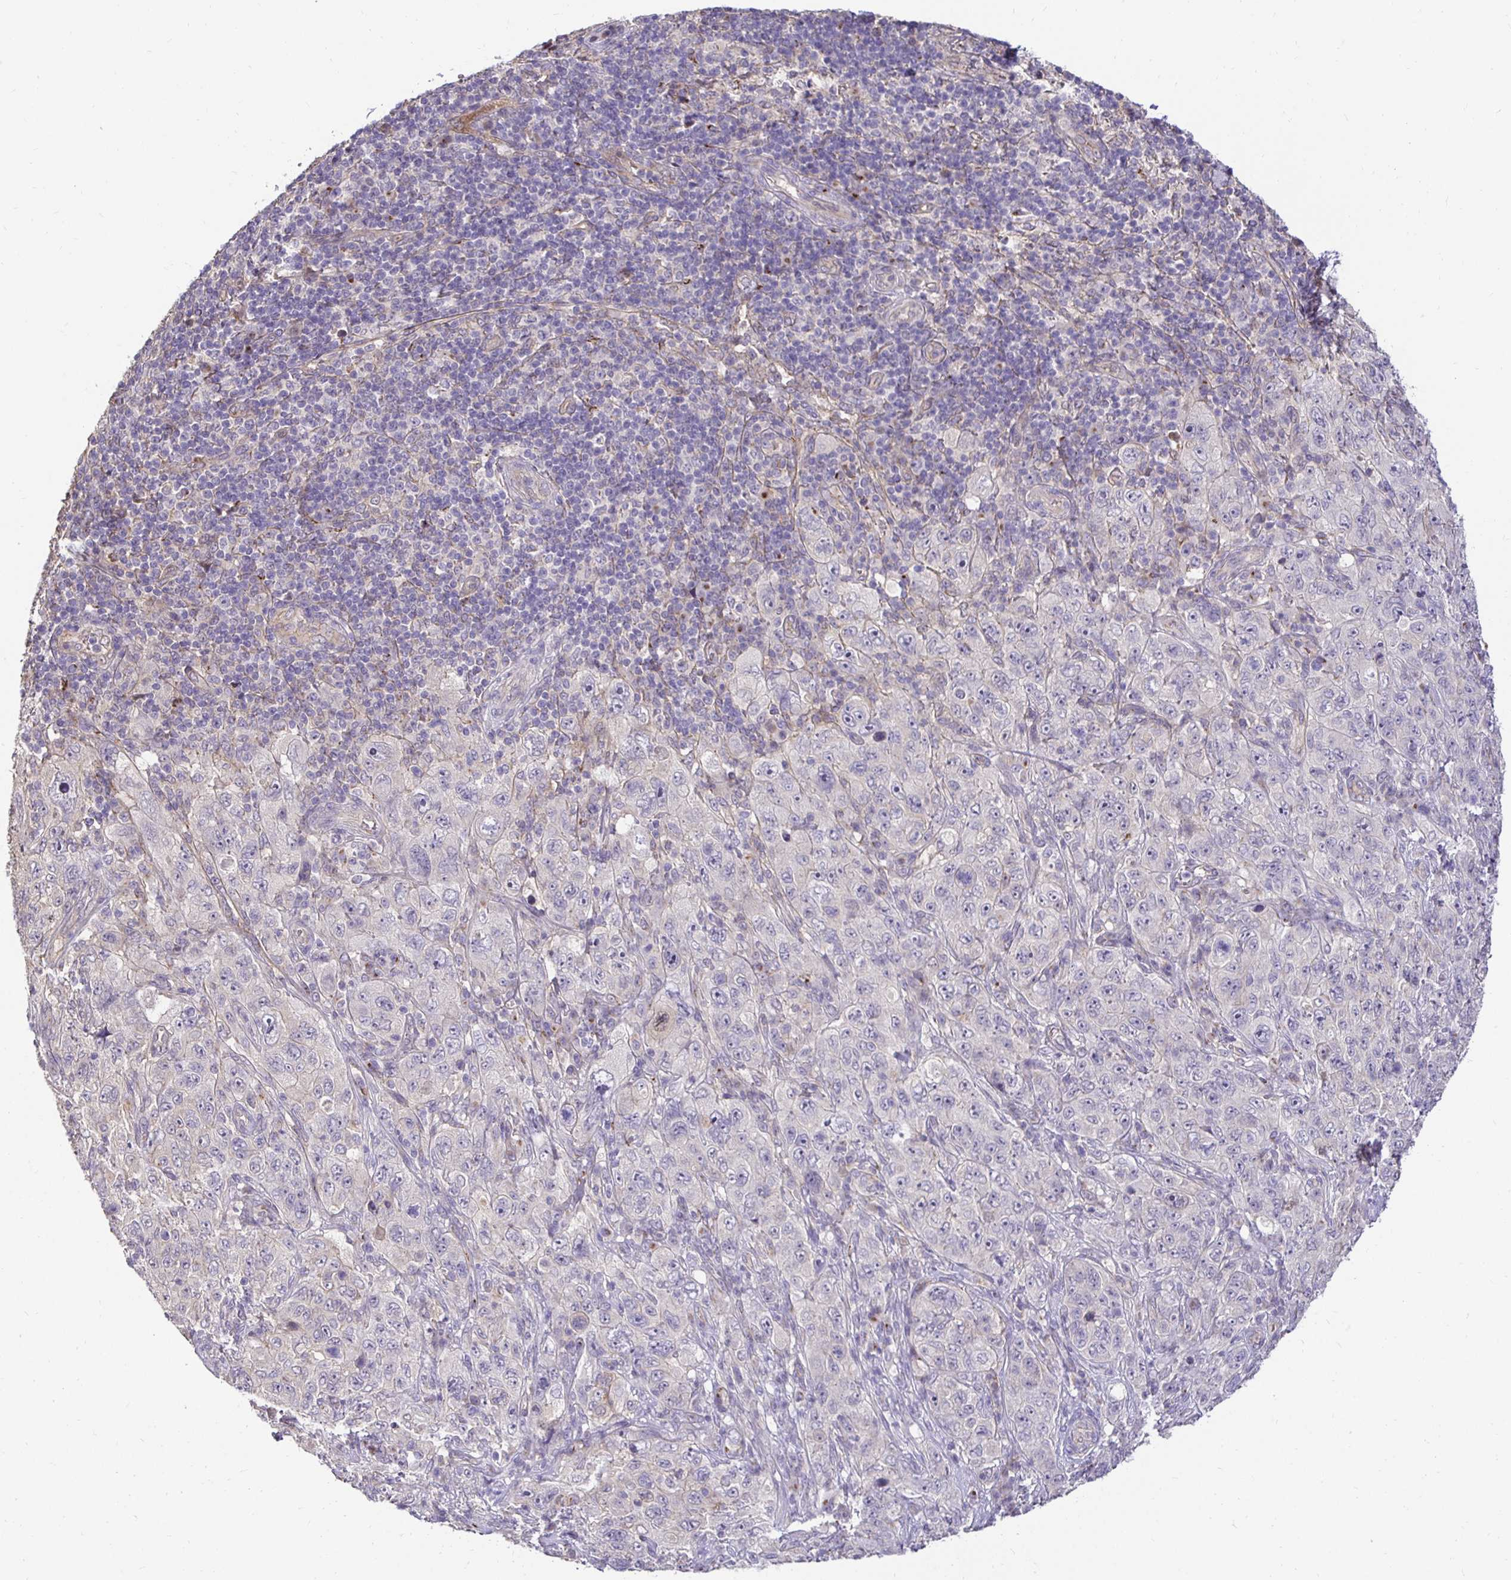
{"staining": {"intensity": "negative", "quantity": "none", "location": "none"}, "tissue": "pancreatic cancer", "cell_type": "Tumor cells", "image_type": "cancer", "snomed": [{"axis": "morphology", "description": "Adenocarcinoma, NOS"}, {"axis": "topography", "description": "Pancreas"}], "caption": "Immunohistochemical staining of pancreatic cancer (adenocarcinoma) demonstrates no significant expression in tumor cells.", "gene": "SLC9A1", "patient": {"sex": "male", "age": 68}}